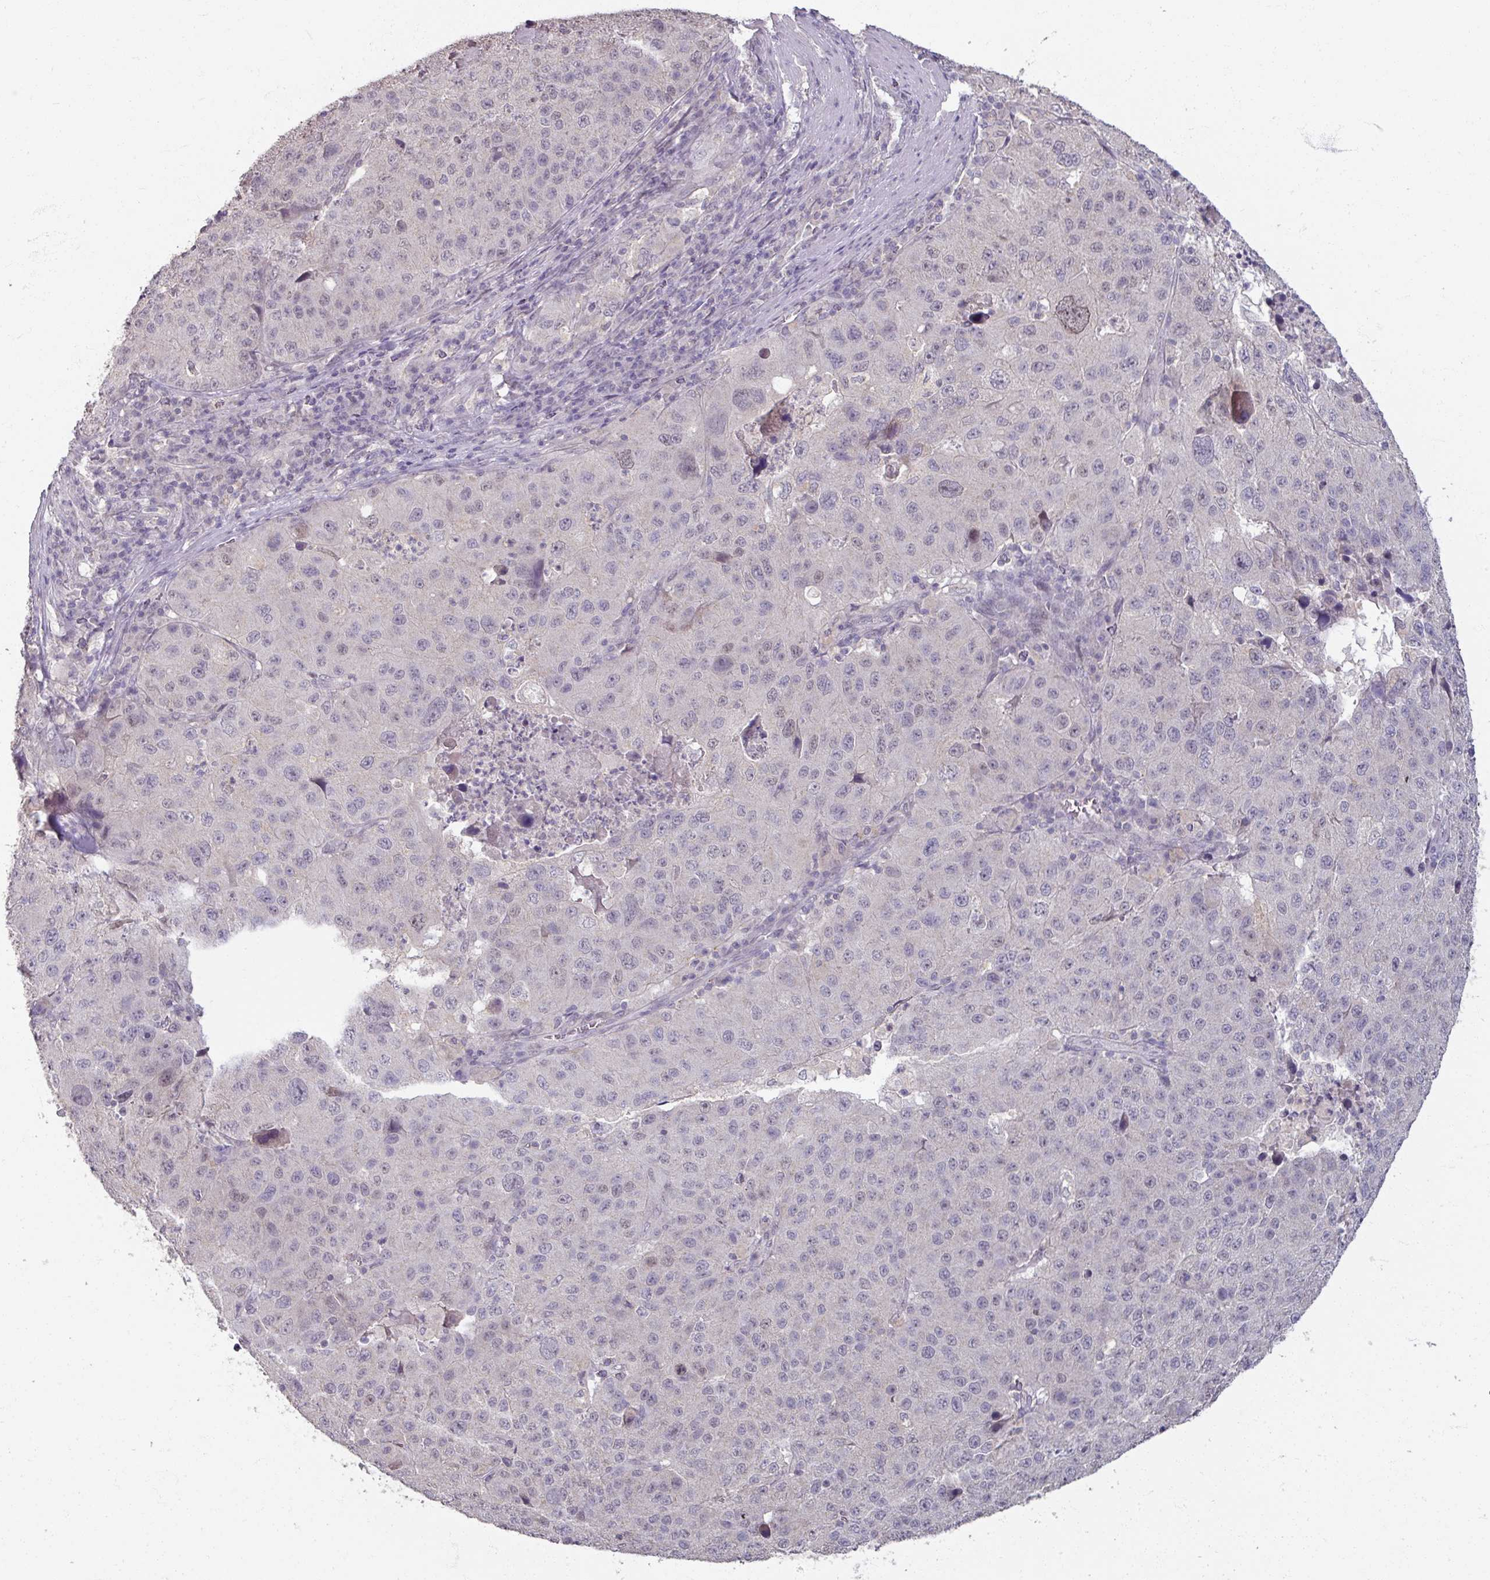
{"staining": {"intensity": "negative", "quantity": "none", "location": "none"}, "tissue": "stomach cancer", "cell_type": "Tumor cells", "image_type": "cancer", "snomed": [{"axis": "morphology", "description": "Adenocarcinoma, NOS"}, {"axis": "topography", "description": "Stomach"}], "caption": "This is an immunohistochemistry image of human stomach cancer. There is no expression in tumor cells.", "gene": "SOX11", "patient": {"sex": "male", "age": 71}}